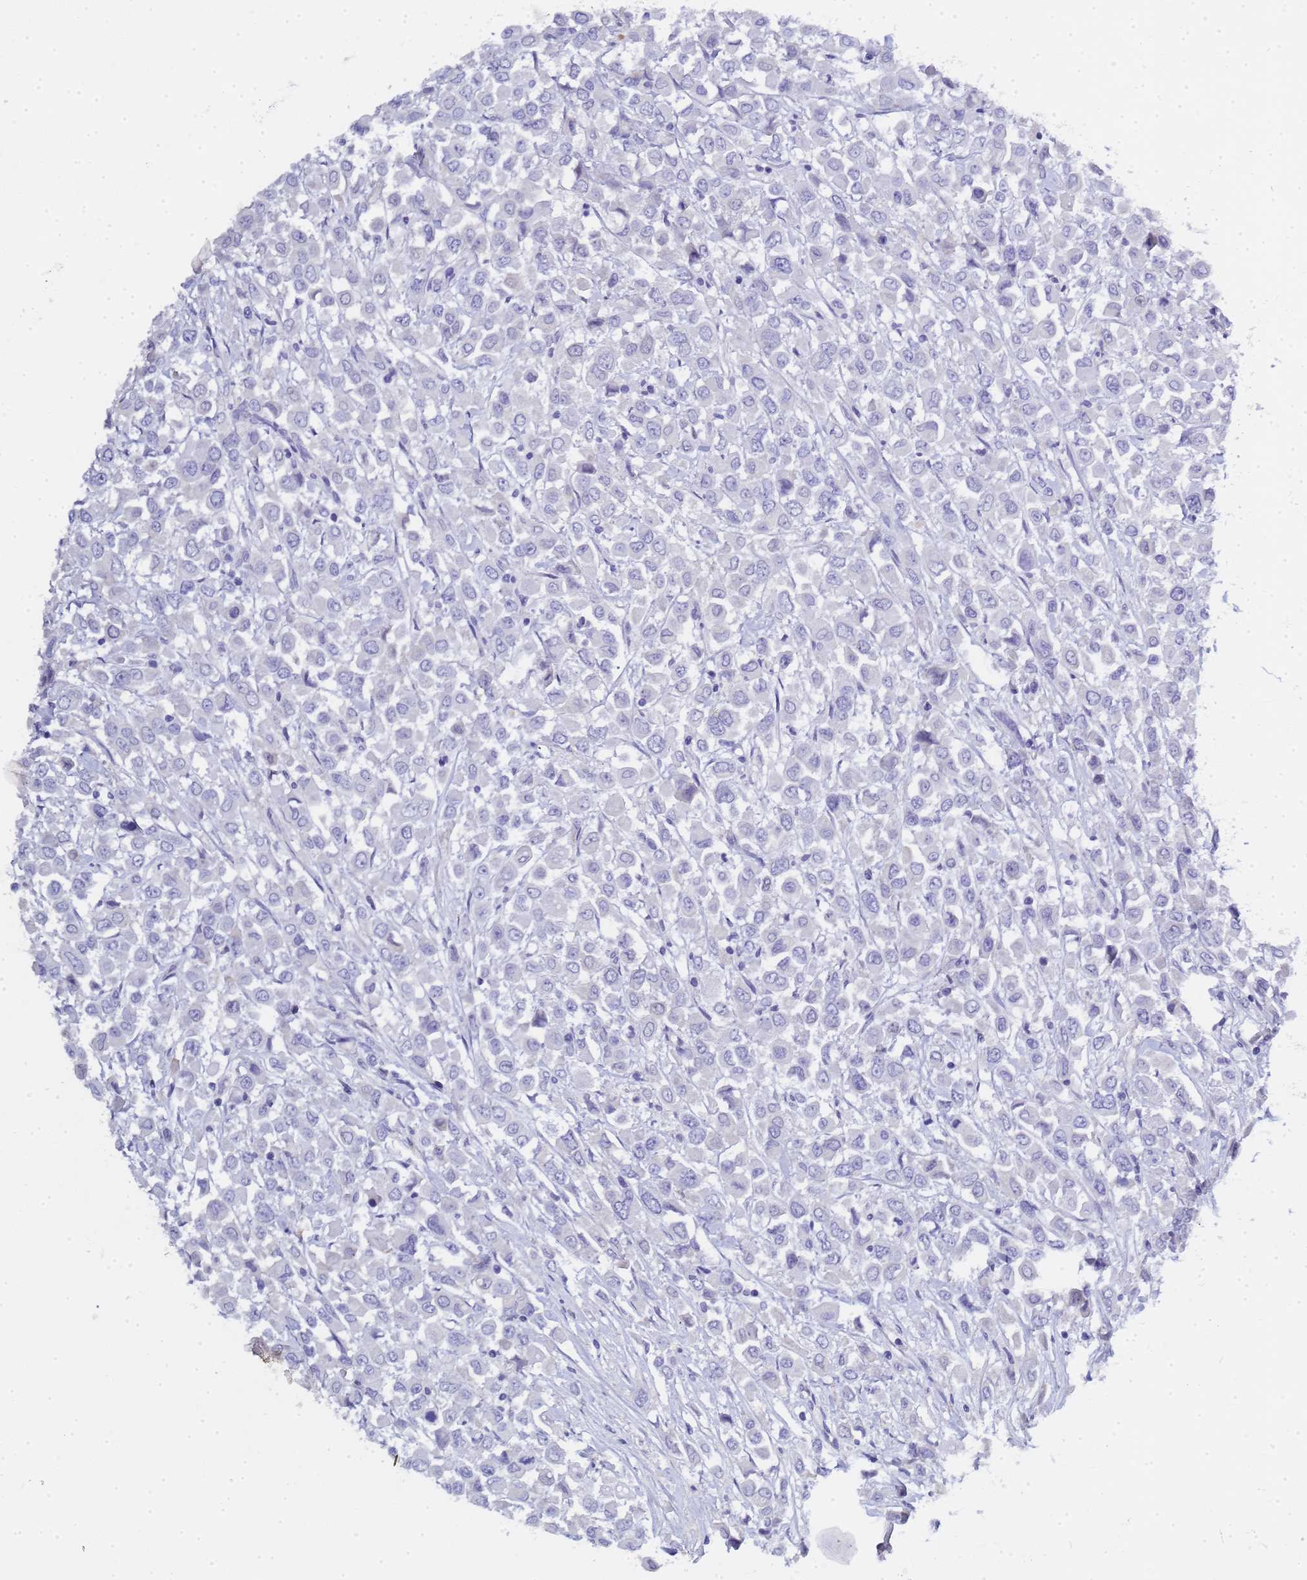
{"staining": {"intensity": "negative", "quantity": "none", "location": "none"}, "tissue": "breast cancer", "cell_type": "Tumor cells", "image_type": "cancer", "snomed": [{"axis": "morphology", "description": "Duct carcinoma"}, {"axis": "topography", "description": "Breast"}], "caption": "High magnification brightfield microscopy of breast cancer (invasive ductal carcinoma) stained with DAB (brown) and counterstained with hematoxylin (blue): tumor cells show no significant expression.", "gene": "CTRC", "patient": {"sex": "female", "age": 61}}